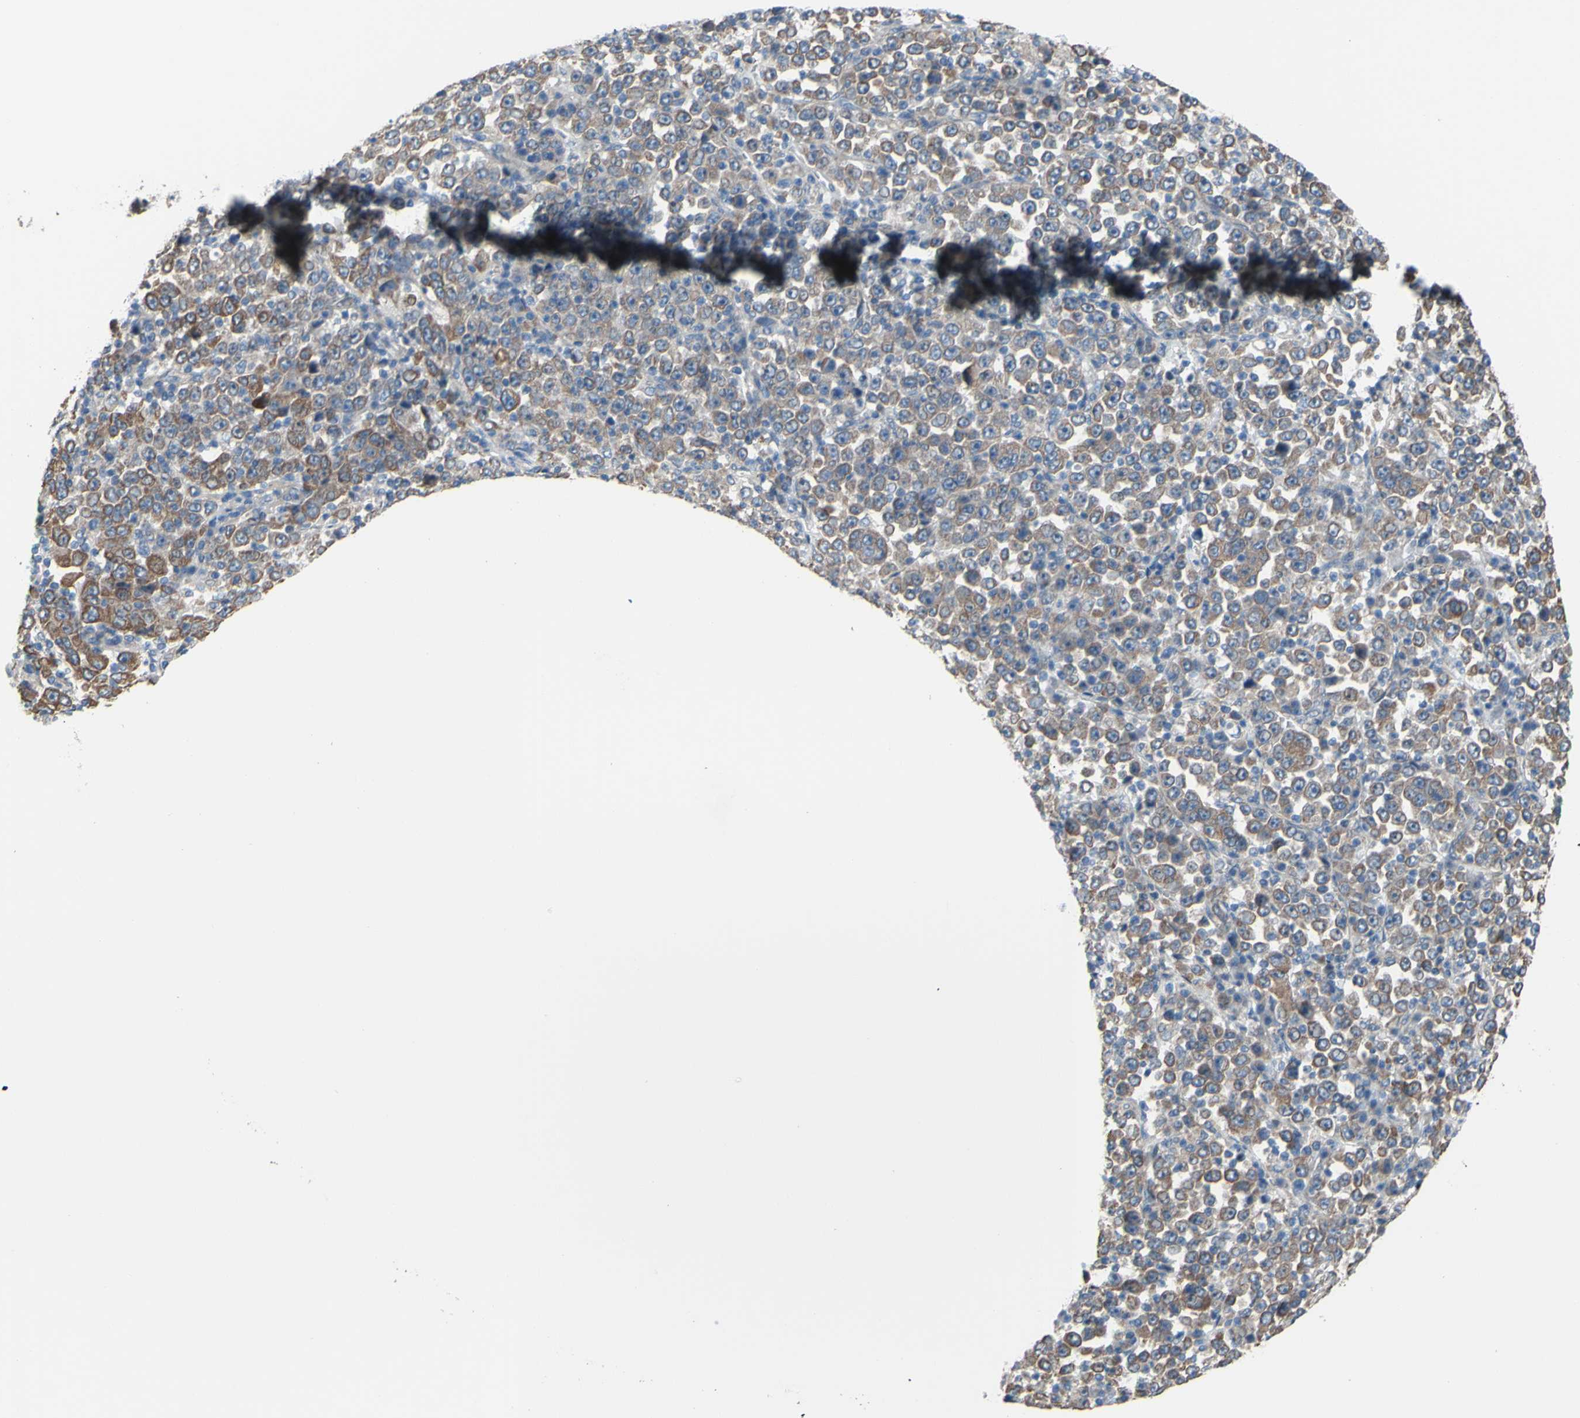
{"staining": {"intensity": "moderate", "quantity": ">75%", "location": "cytoplasmic/membranous"}, "tissue": "stomach cancer", "cell_type": "Tumor cells", "image_type": "cancer", "snomed": [{"axis": "morphology", "description": "Normal tissue, NOS"}, {"axis": "morphology", "description": "Adenocarcinoma, NOS"}, {"axis": "topography", "description": "Stomach, upper"}, {"axis": "topography", "description": "Stomach"}], "caption": "Brown immunohistochemical staining in human stomach adenocarcinoma displays moderate cytoplasmic/membranous positivity in approximately >75% of tumor cells.", "gene": "GRAMD2B", "patient": {"sex": "male", "age": 59}}